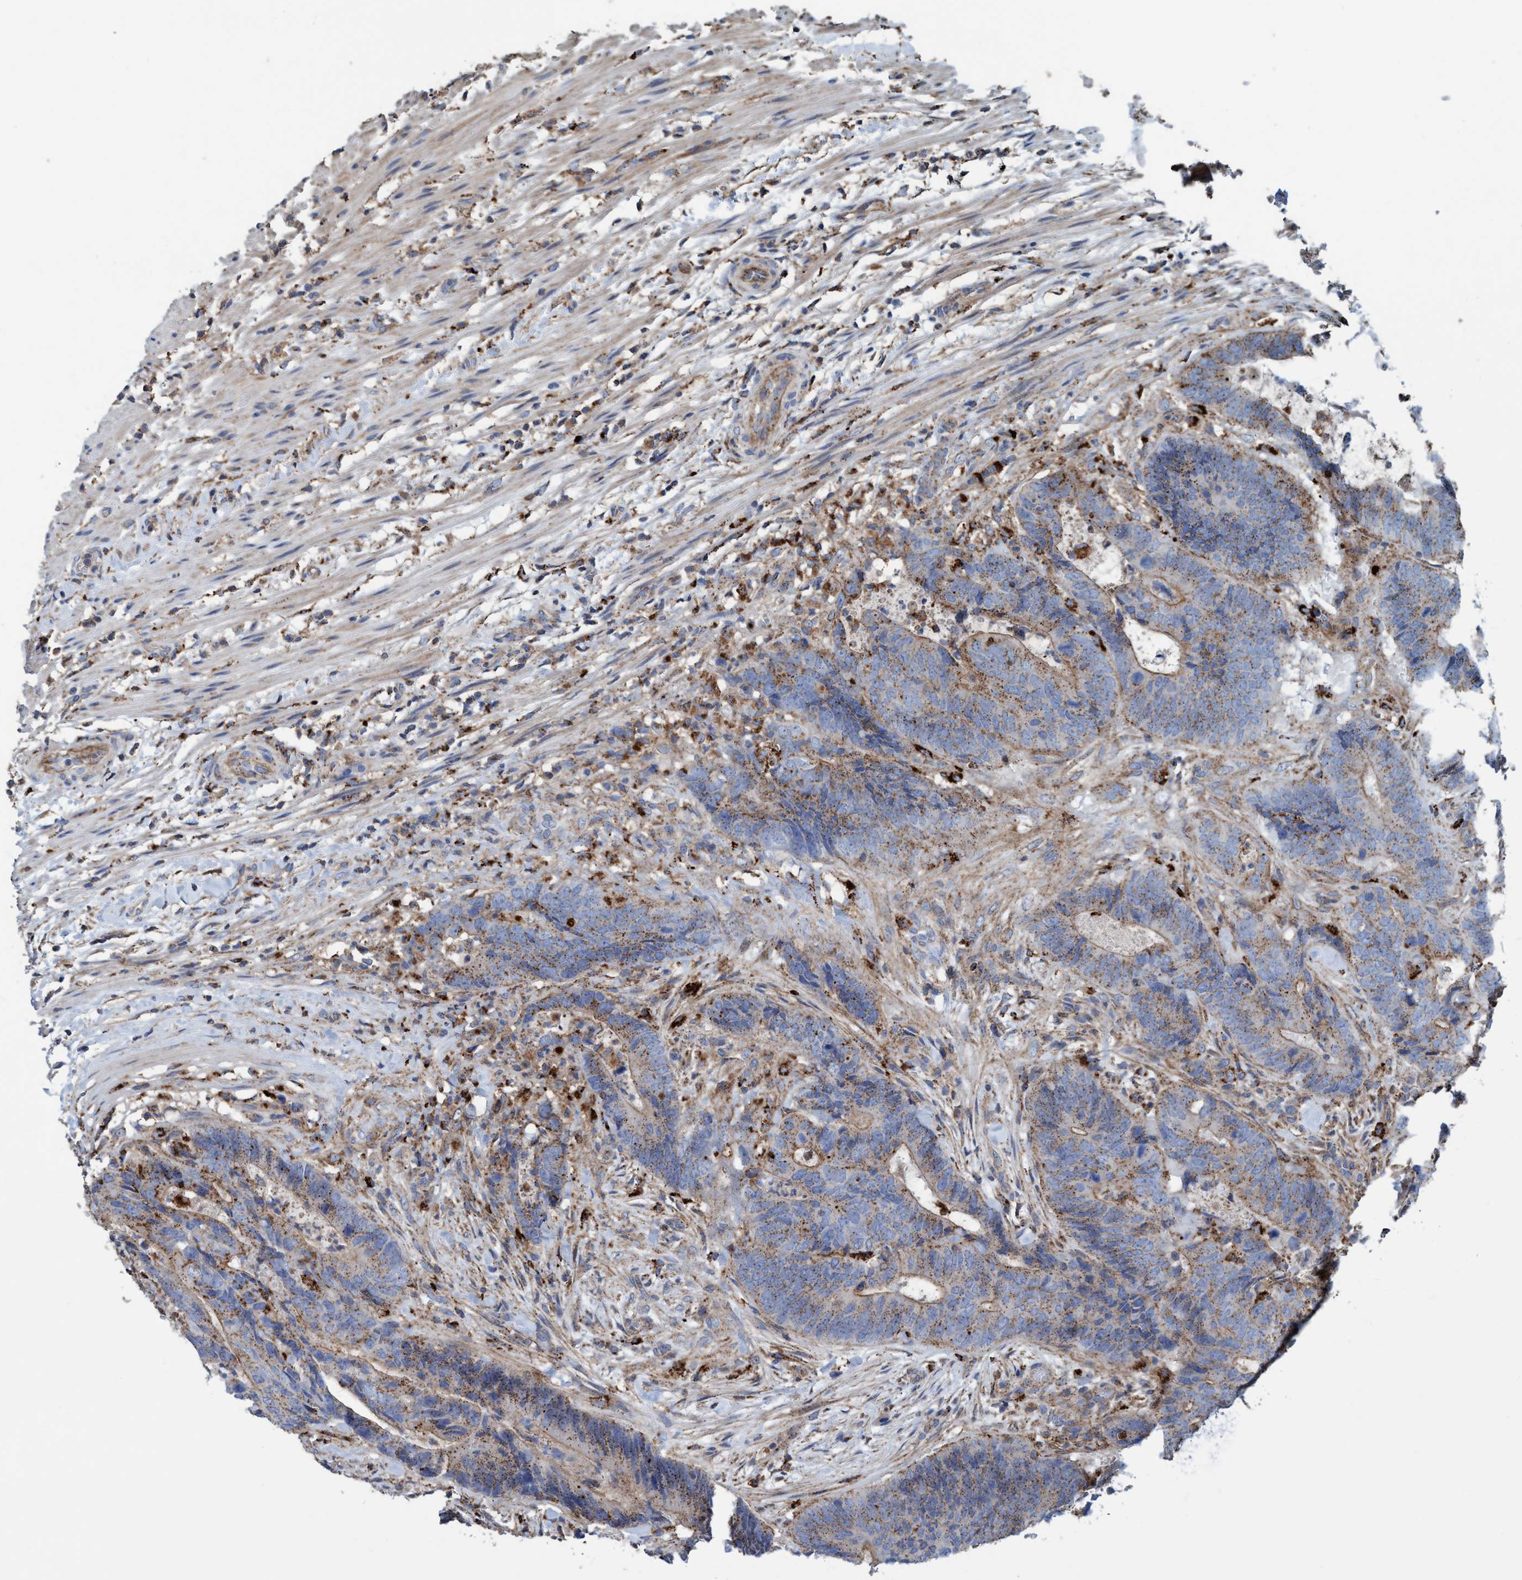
{"staining": {"intensity": "moderate", "quantity": ">75%", "location": "cytoplasmic/membranous"}, "tissue": "colorectal cancer", "cell_type": "Tumor cells", "image_type": "cancer", "snomed": [{"axis": "morphology", "description": "Adenocarcinoma, NOS"}, {"axis": "topography", "description": "Colon"}], "caption": "The image displays staining of colorectal adenocarcinoma, revealing moderate cytoplasmic/membranous protein expression (brown color) within tumor cells.", "gene": "TRIM65", "patient": {"sex": "male", "age": 56}}